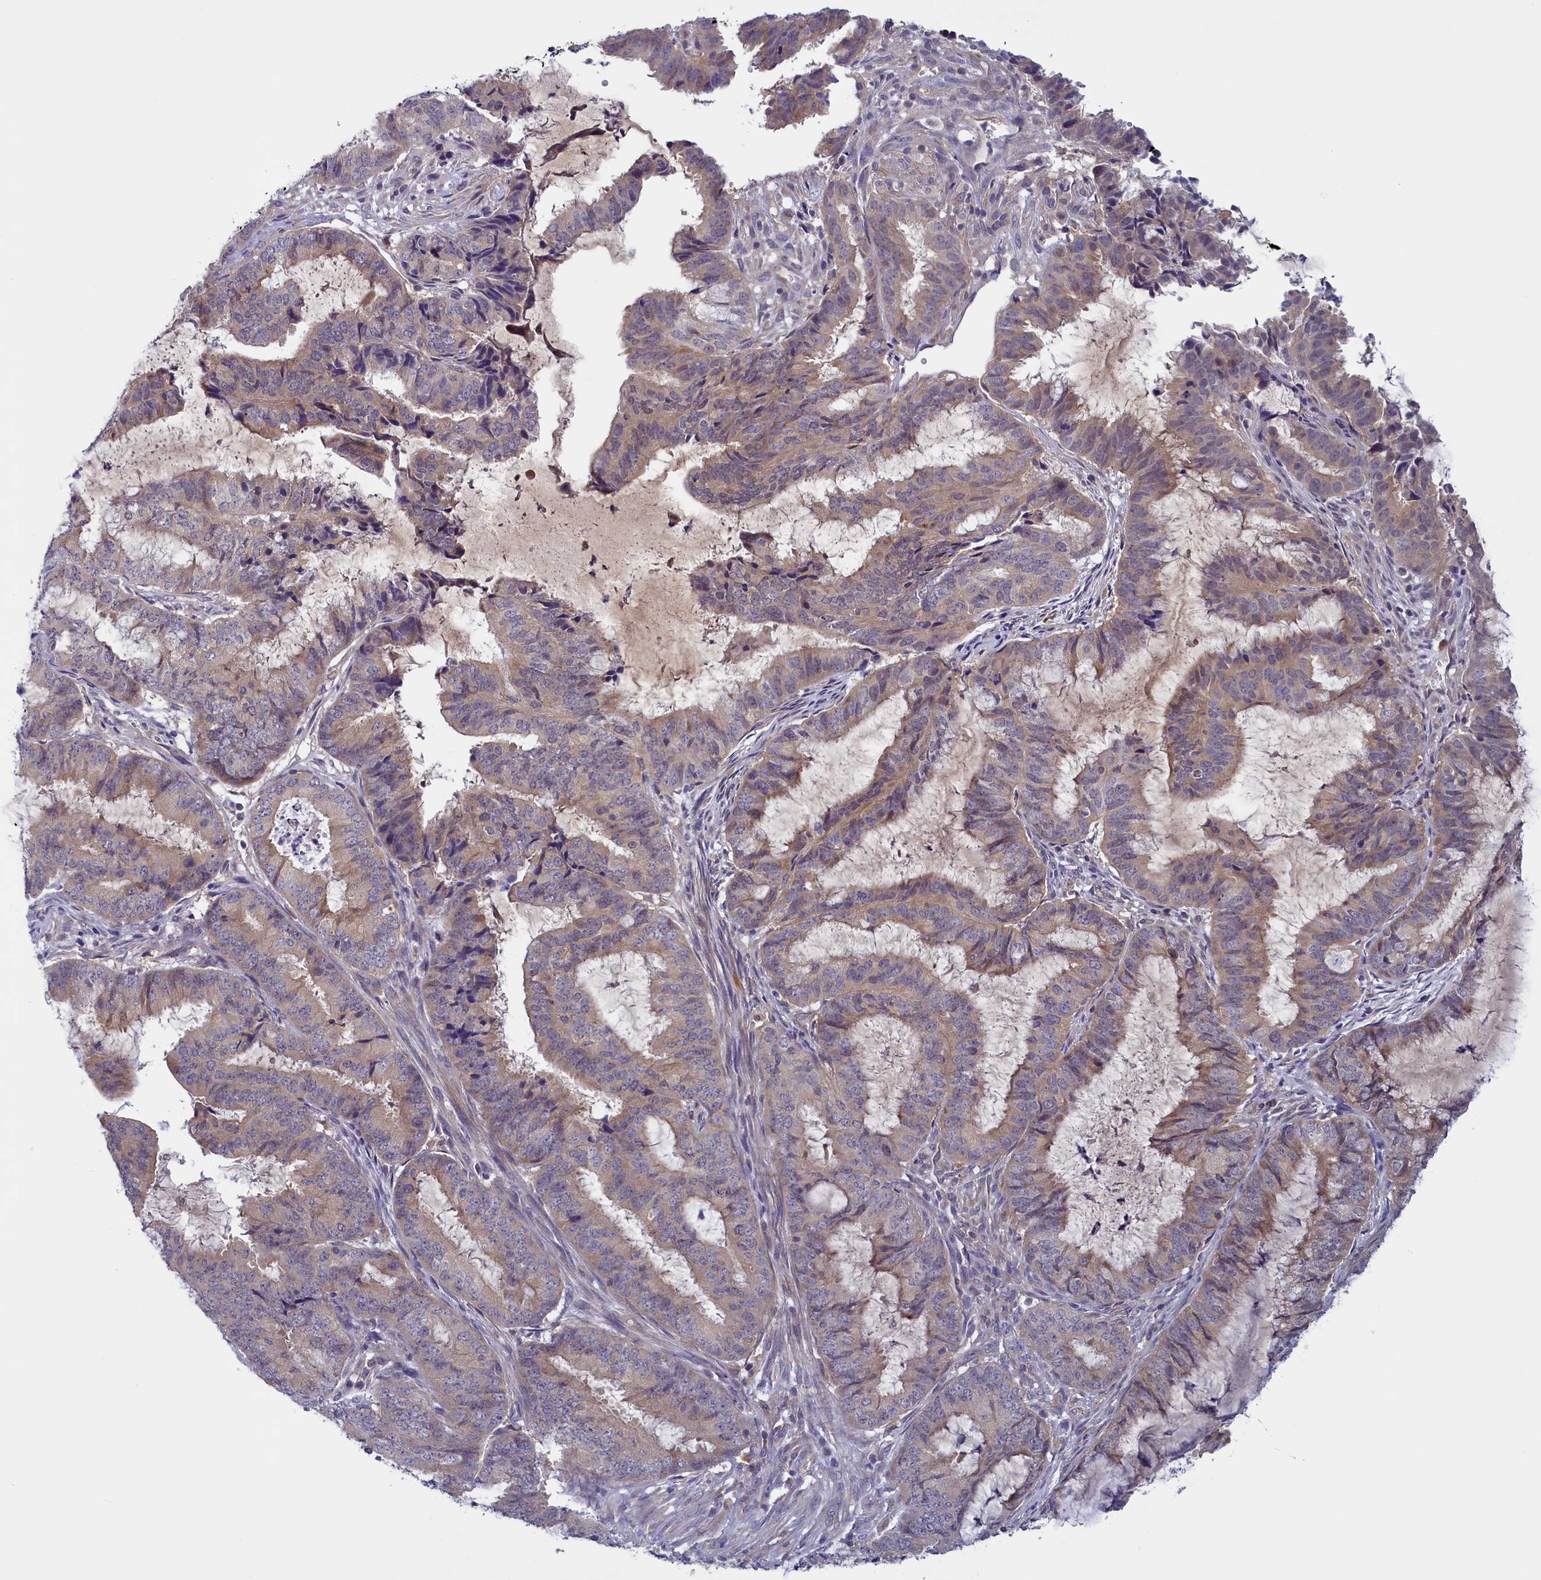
{"staining": {"intensity": "weak", "quantity": "25%-75%", "location": "cytoplasmic/membranous"}, "tissue": "endometrial cancer", "cell_type": "Tumor cells", "image_type": "cancer", "snomed": [{"axis": "morphology", "description": "Adenocarcinoma, NOS"}, {"axis": "topography", "description": "Endometrium"}], "caption": "Human endometrial adenocarcinoma stained with a brown dye exhibits weak cytoplasmic/membranous positive staining in about 25%-75% of tumor cells.", "gene": "NUBP1", "patient": {"sex": "female", "age": 51}}